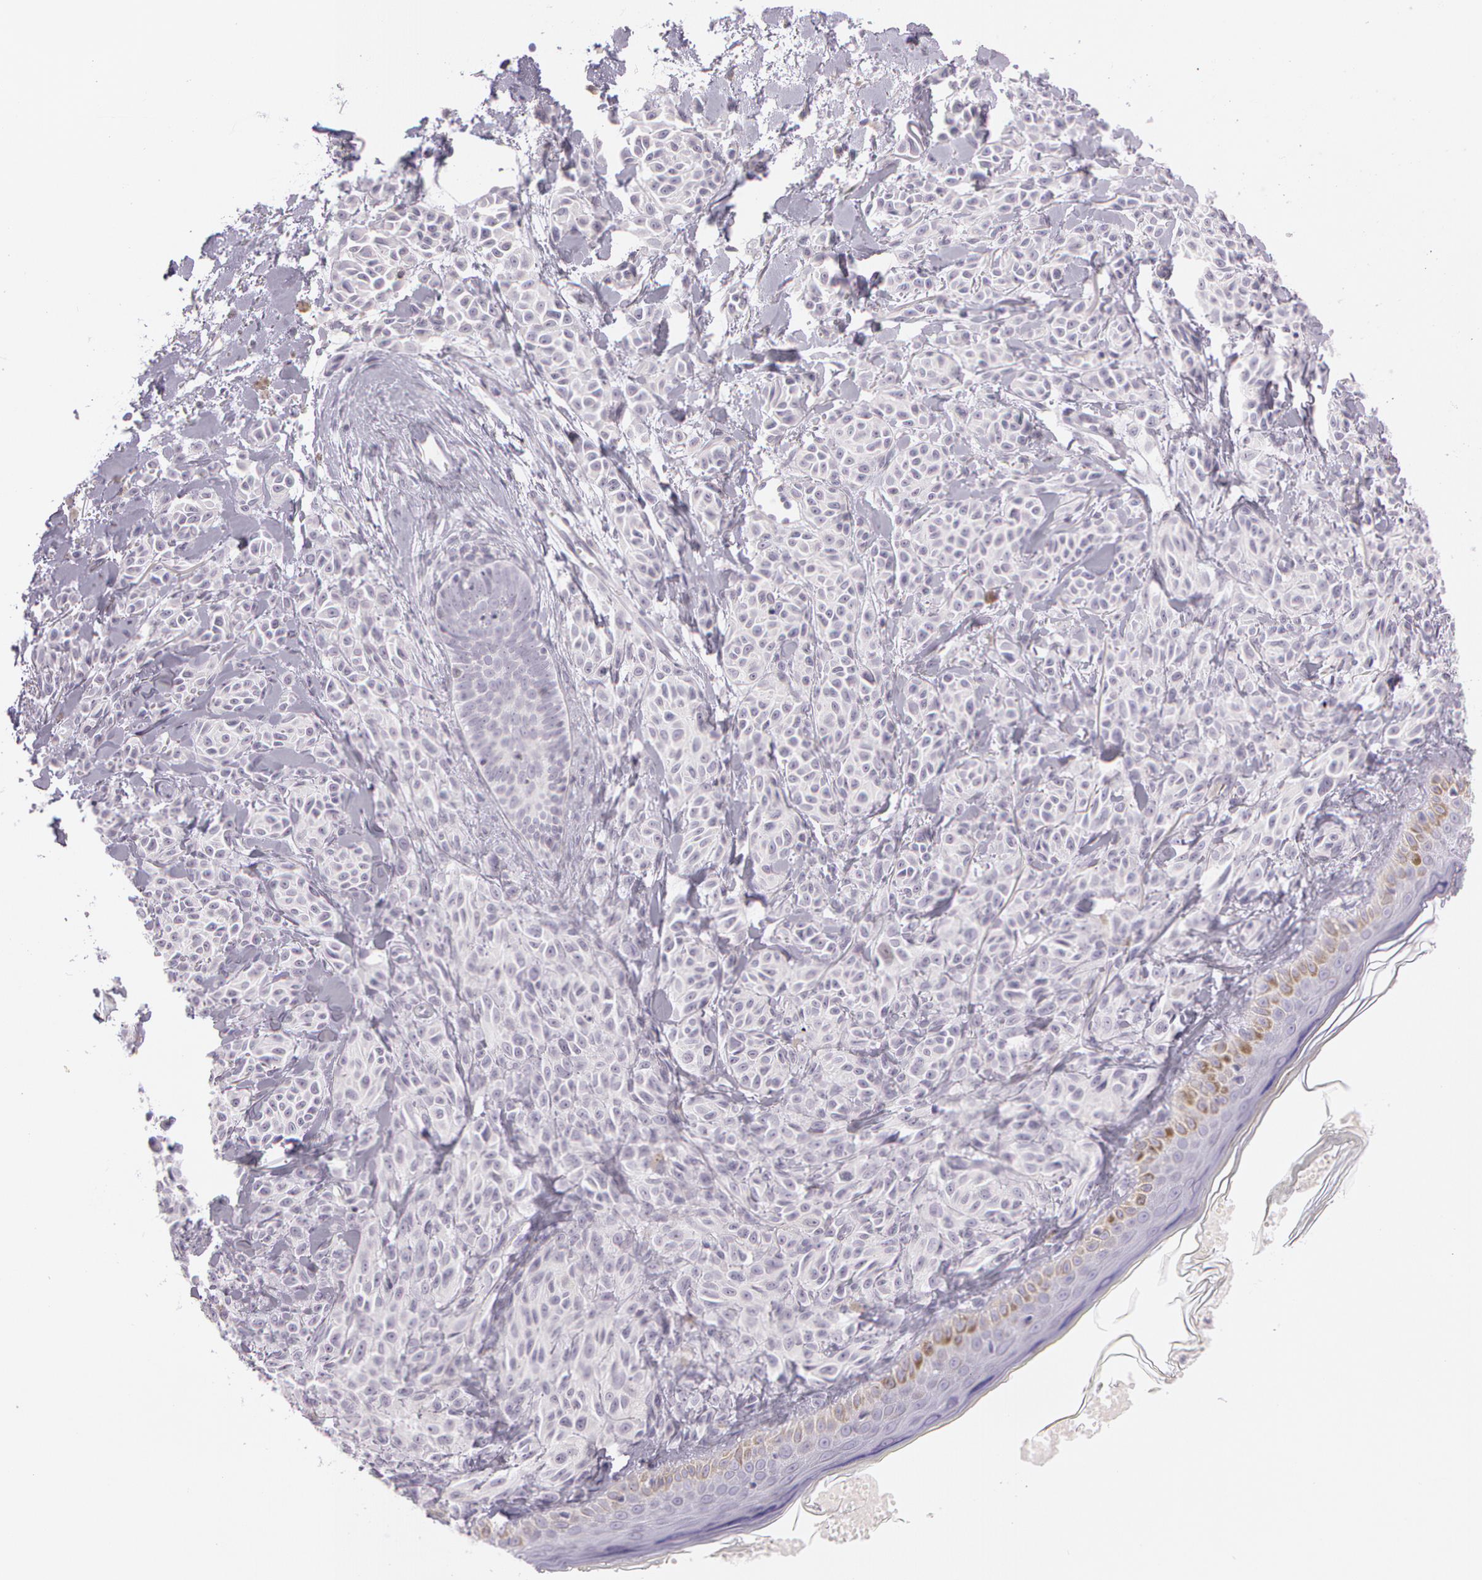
{"staining": {"intensity": "negative", "quantity": "none", "location": "none"}, "tissue": "melanoma", "cell_type": "Tumor cells", "image_type": "cancer", "snomed": [{"axis": "morphology", "description": "Malignant melanoma, NOS"}, {"axis": "topography", "description": "Skin"}], "caption": "IHC of human malignant melanoma reveals no positivity in tumor cells. The staining is performed using DAB brown chromogen with nuclei counter-stained in using hematoxylin.", "gene": "OTC", "patient": {"sex": "female", "age": 73}}